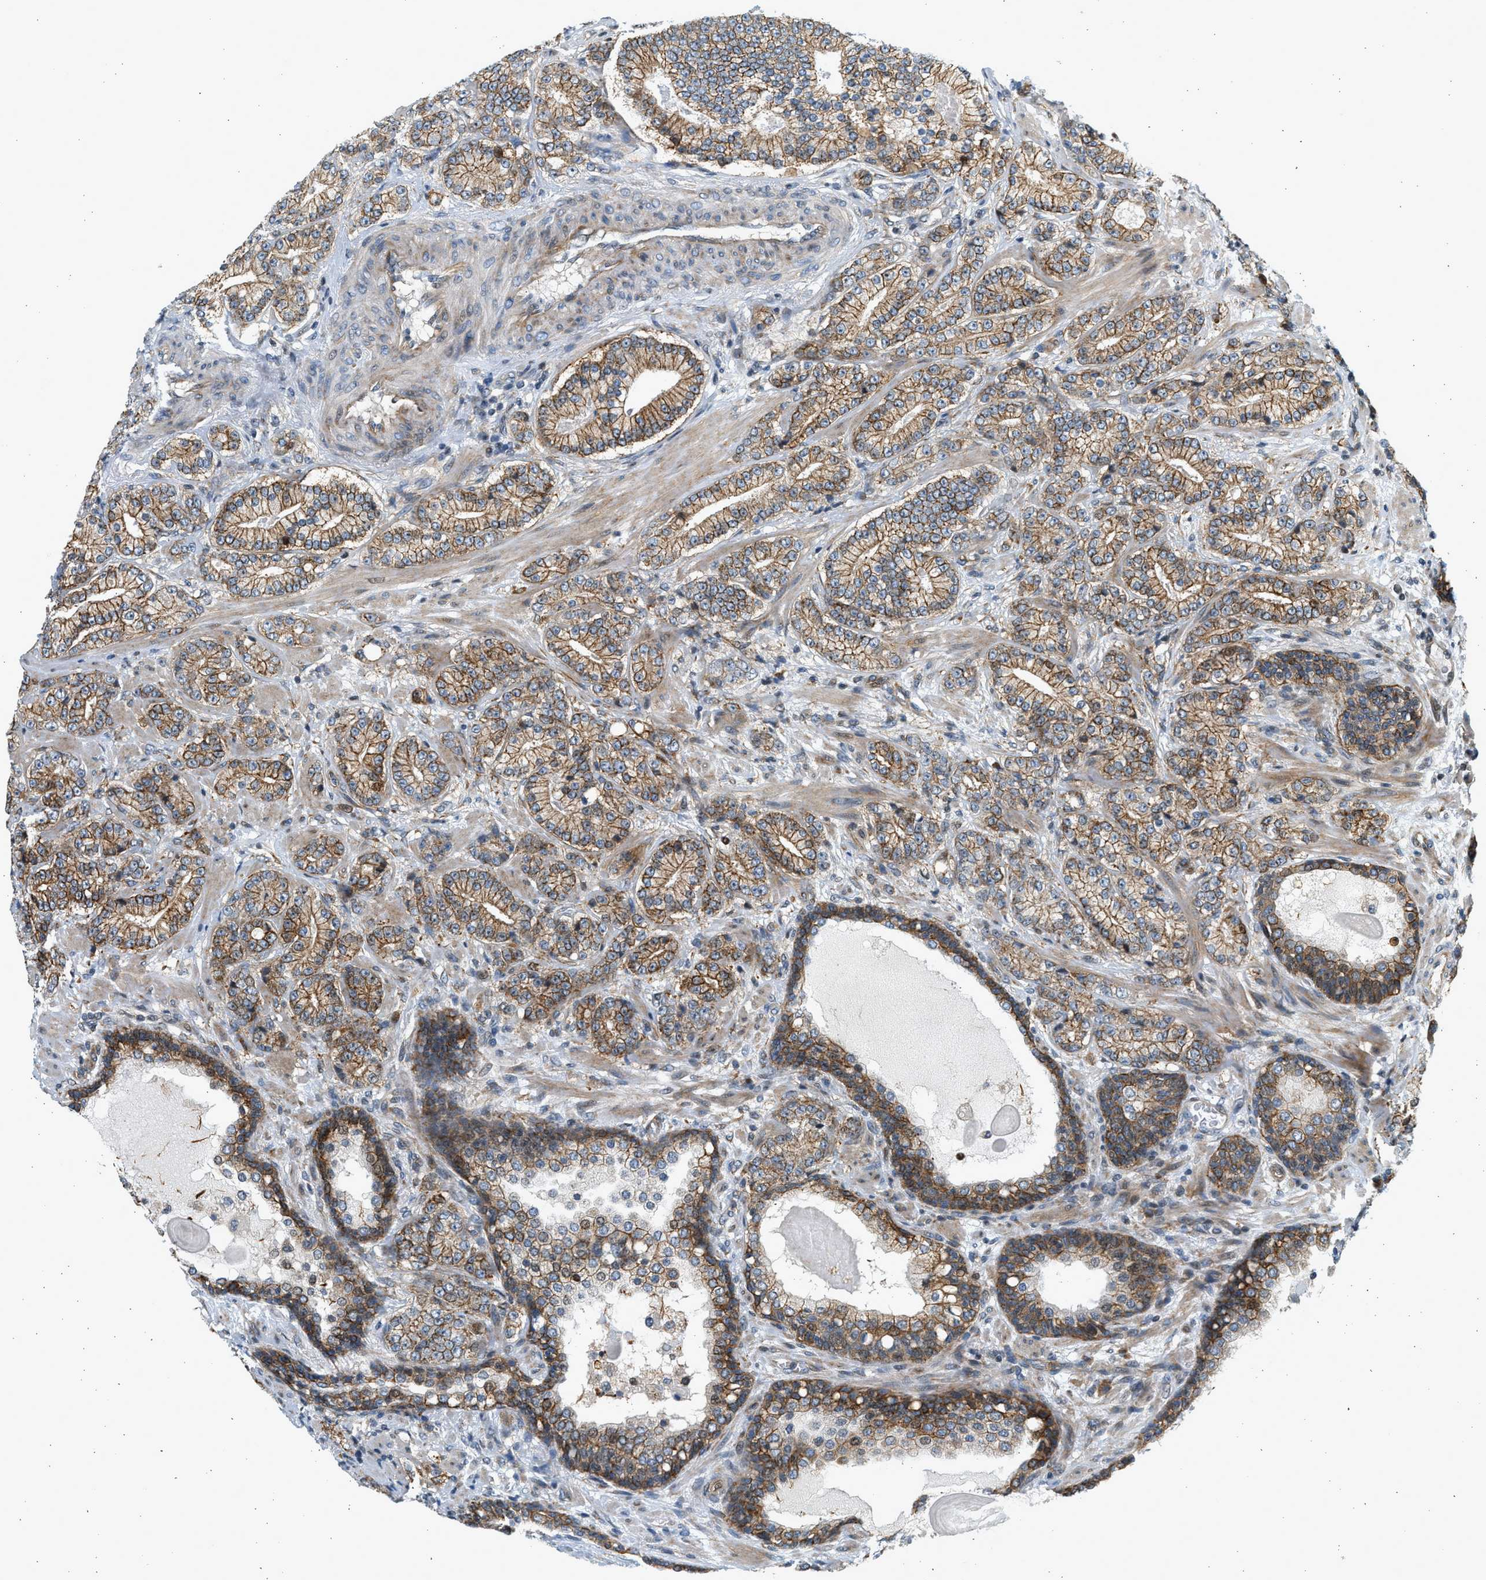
{"staining": {"intensity": "strong", "quantity": "25%-75%", "location": "cytoplasmic/membranous"}, "tissue": "prostate cancer", "cell_type": "Tumor cells", "image_type": "cancer", "snomed": [{"axis": "morphology", "description": "Adenocarcinoma, High grade"}, {"axis": "topography", "description": "Prostate"}], "caption": "This is a micrograph of IHC staining of prostate cancer, which shows strong staining in the cytoplasmic/membranous of tumor cells.", "gene": "NRSN2", "patient": {"sex": "male", "age": 61}}